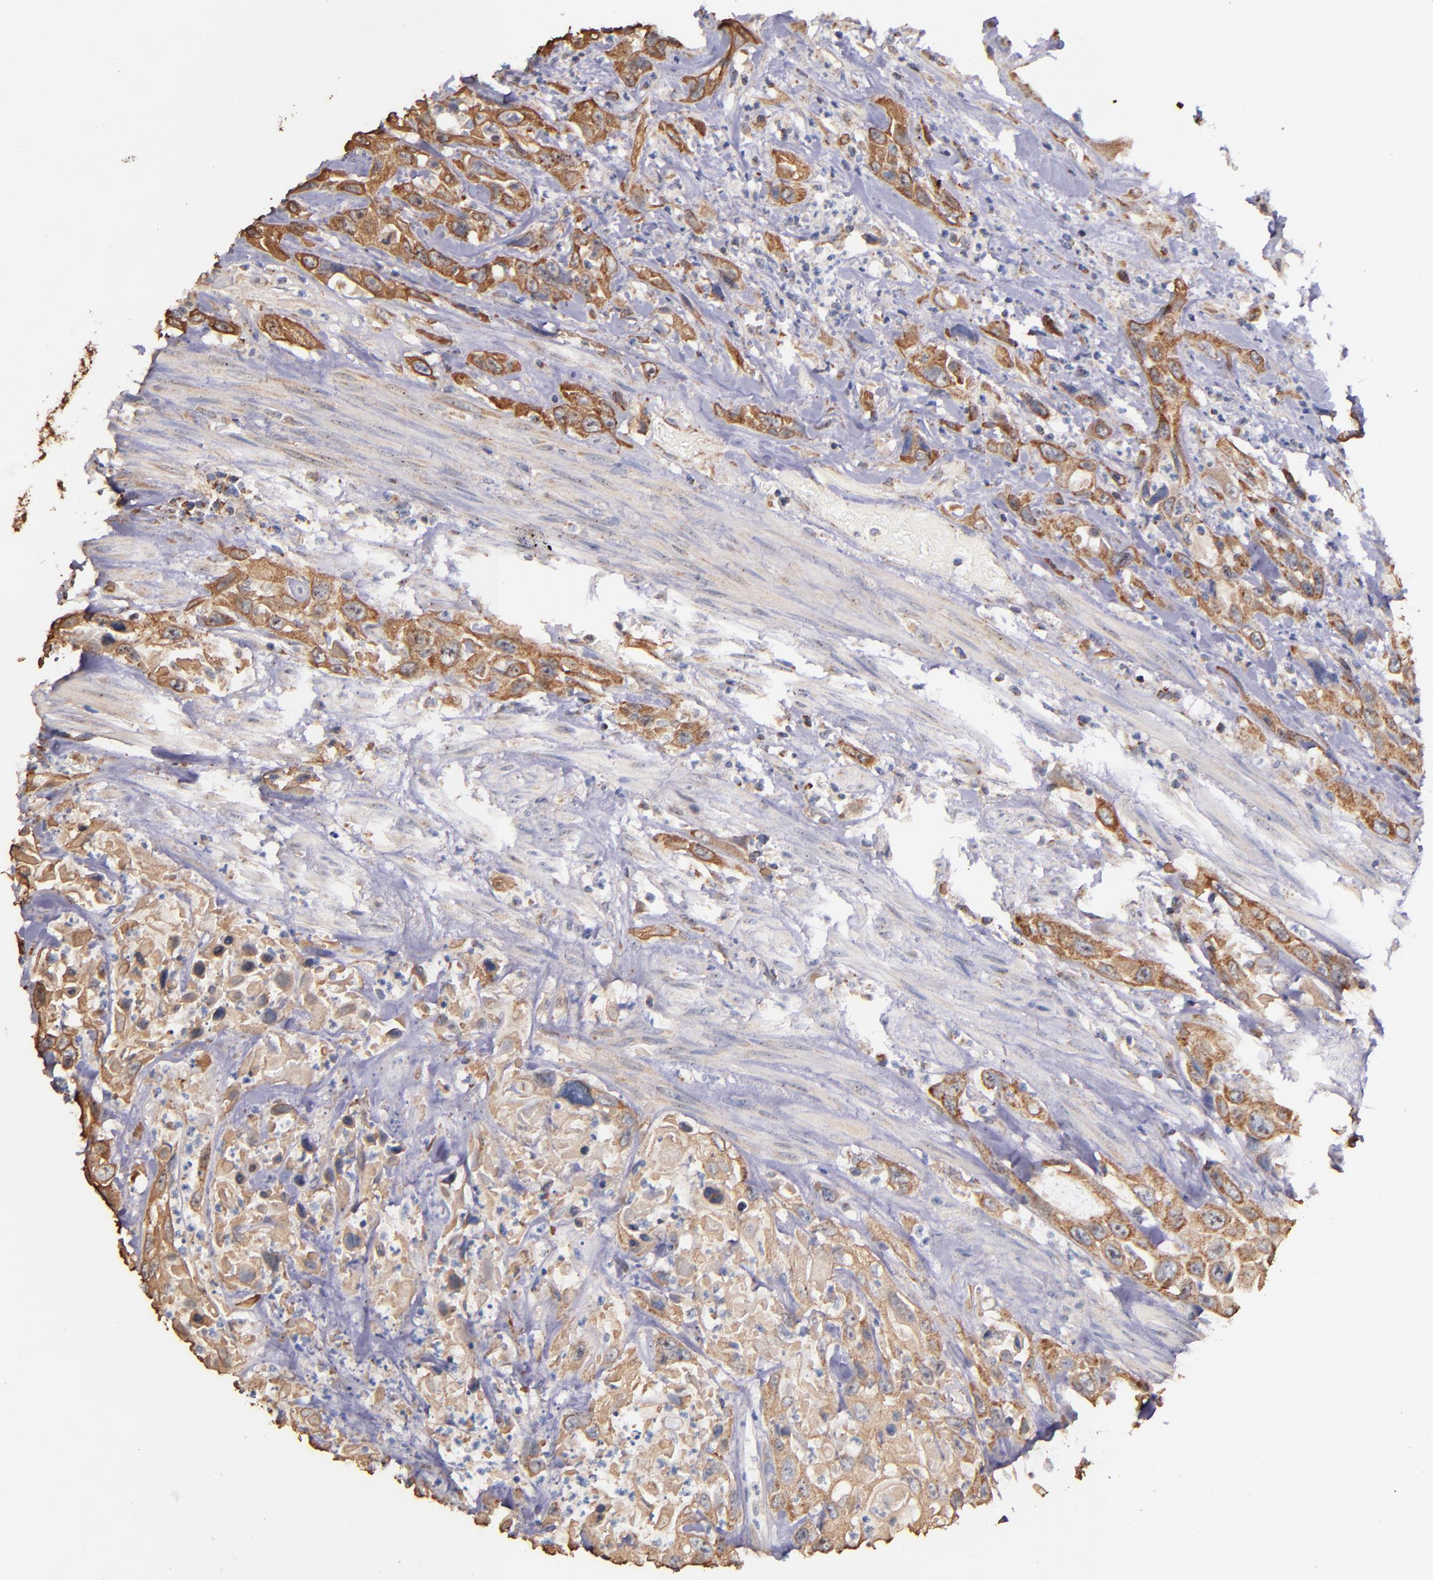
{"staining": {"intensity": "moderate", "quantity": ">75%", "location": "cytoplasmic/membranous"}, "tissue": "urothelial cancer", "cell_type": "Tumor cells", "image_type": "cancer", "snomed": [{"axis": "morphology", "description": "Urothelial carcinoma, High grade"}, {"axis": "topography", "description": "Urinary bladder"}], "caption": "Urothelial carcinoma (high-grade) stained with DAB immunohistochemistry (IHC) exhibits medium levels of moderate cytoplasmic/membranous positivity in about >75% of tumor cells.", "gene": "SHC1", "patient": {"sex": "female", "age": 84}}